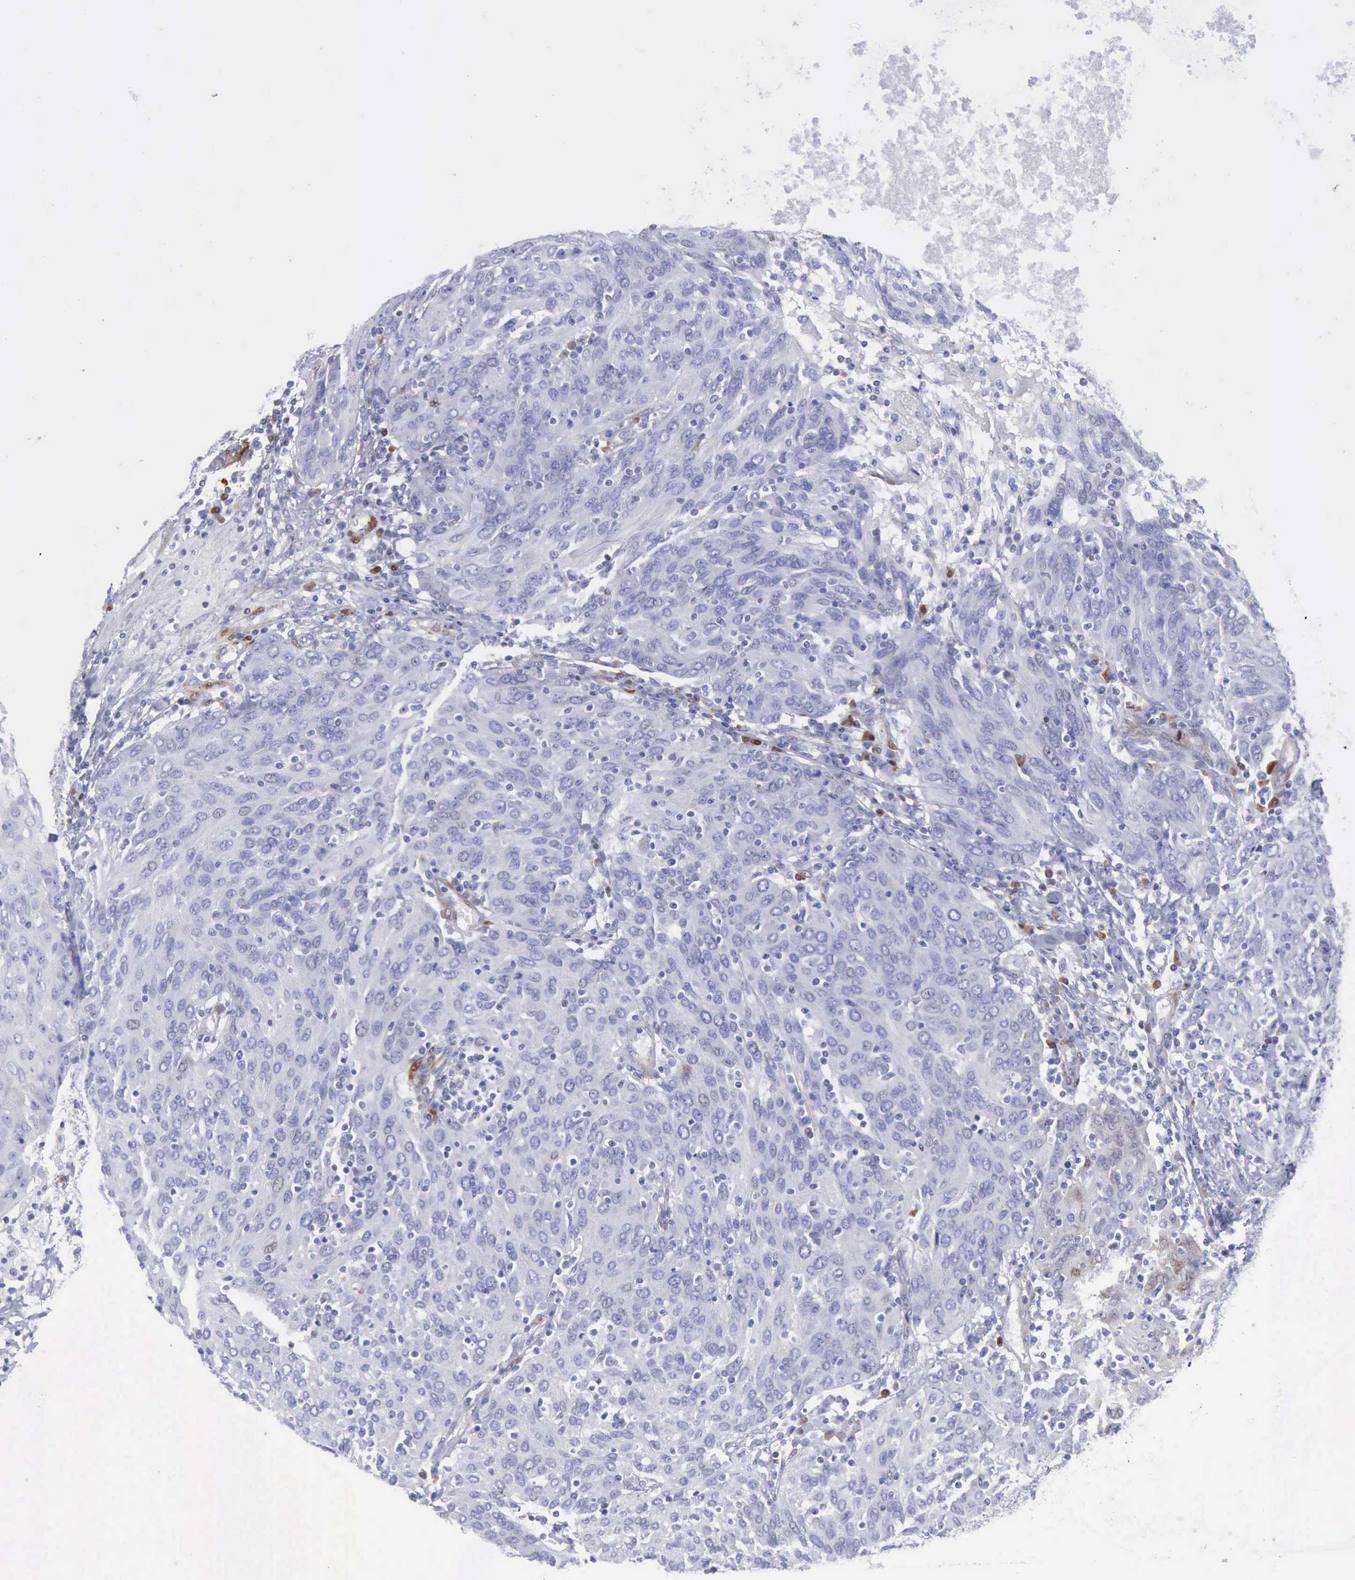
{"staining": {"intensity": "negative", "quantity": "none", "location": "none"}, "tissue": "ovarian cancer", "cell_type": "Tumor cells", "image_type": "cancer", "snomed": [{"axis": "morphology", "description": "Carcinoma, endometroid"}, {"axis": "topography", "description": "Ovary"}], "caption": "An immunohistochemistry histopathology image of ovarian cancer (endometroid carcinoma) is shown. There is no staining in tumor cells of ovarian cancer (endometroid carcinoma).", "gene": "FHL1", "patient": {"sex": "female", "age": 50}}